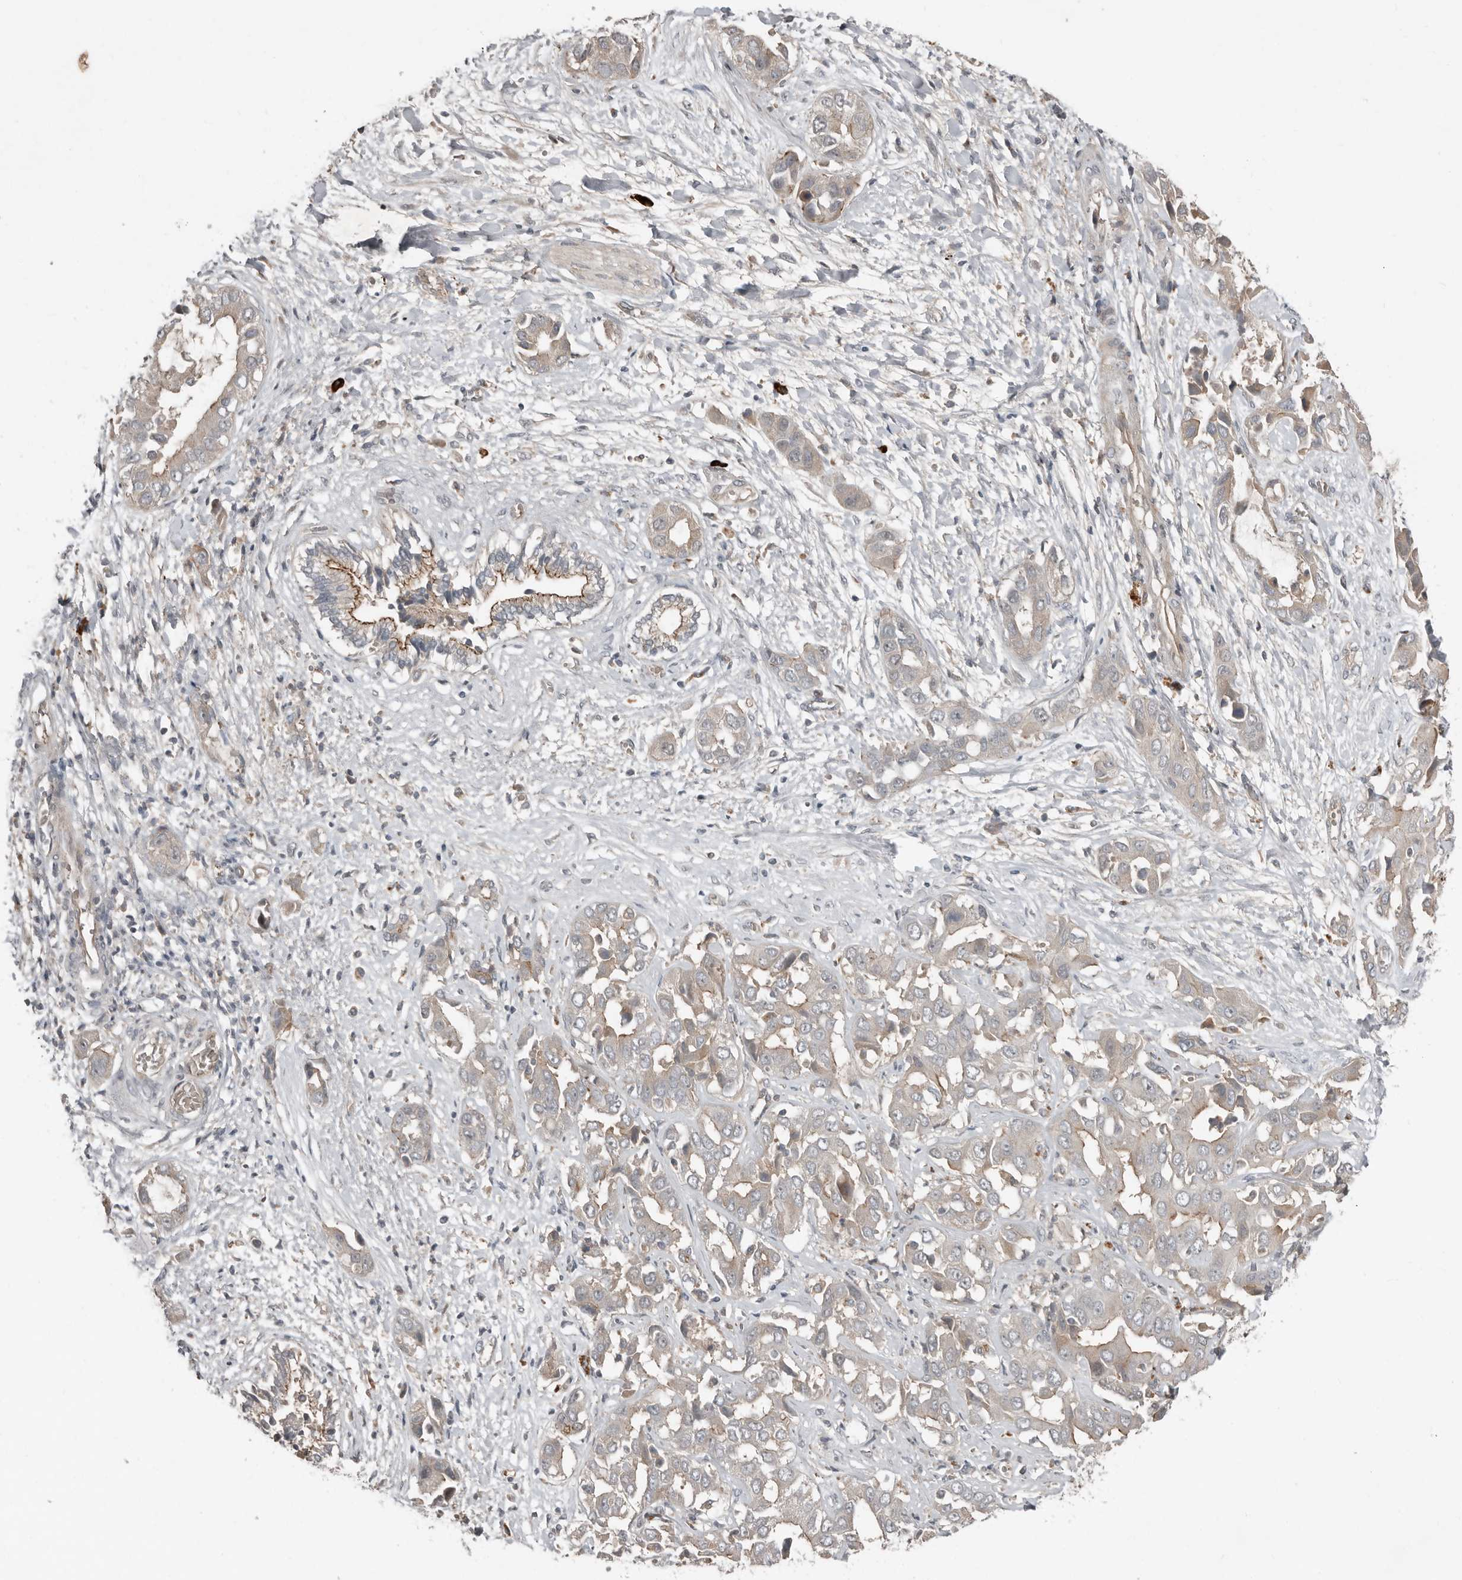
{"staining": {"intensity": "moderate", "quantity": "<25%", "location": "cytoplasmic/membranous"}, "tissue": "liver cancer", "cell_type": "Tumor cells", "image_type": "cancer", "snomed": [{"axis": "morphology", "description": "Cholangiocarcinoma"}, {"axis": "topography", "description": "Liver"}], "caption": "The histopathology image shows immunohistochemical staining of cholangiocarcinoma (liver). There is moderate cytoplasmic/membranous expression is seen in about <25% of tumor cells.", "gene": "TEAD3", "patient": {"sex": "female", "age": 52}}